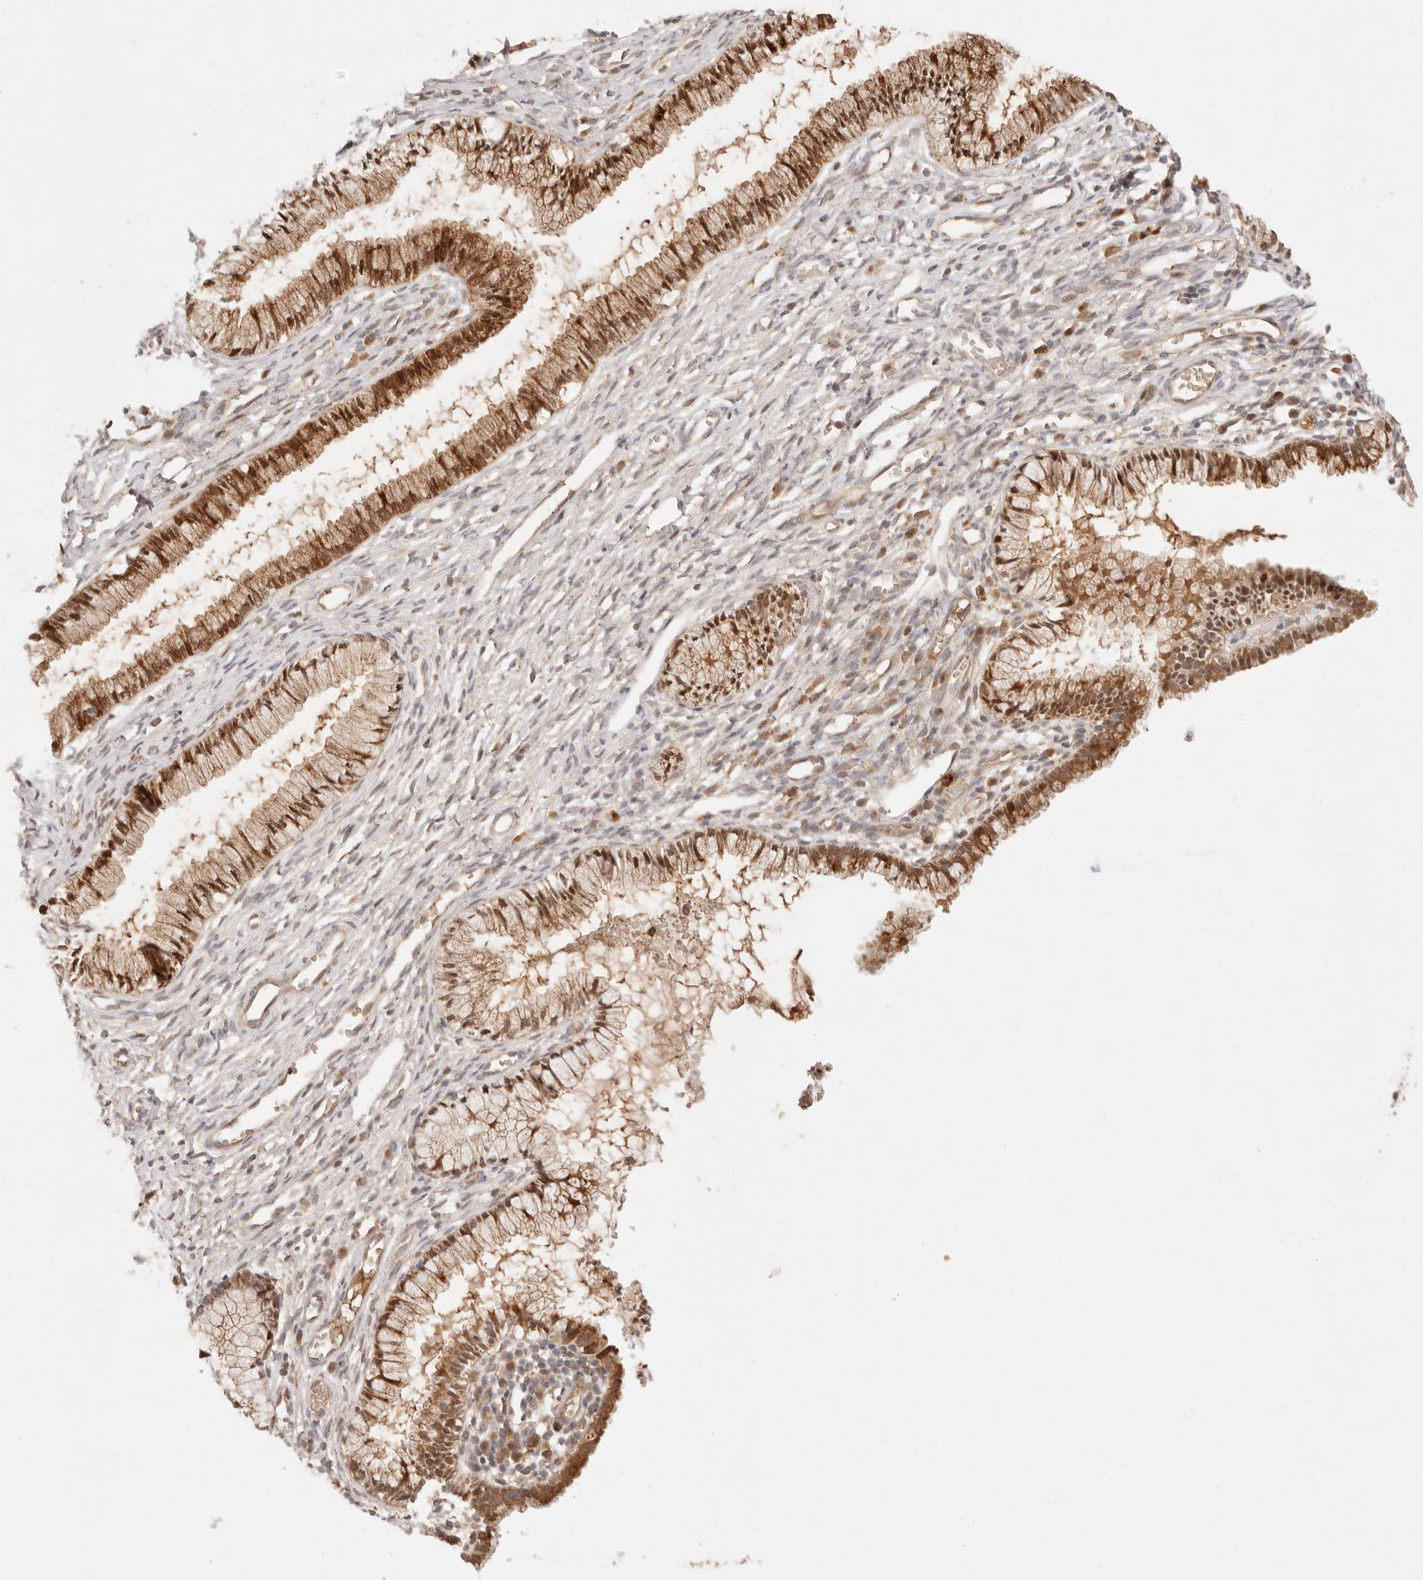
{"staining": {"intensity": "moderate", "quantity": ">75%", "location": "cytoplasmic/membranous,nuclear"}, "tissue": "cervix", "cell_type": "Glandular cells", "image_type": "normal", "snomed": [{"axis": "morphology", "description": "Normal tissue, NOS"}, {"axis": "topography", "description": "Cervix"}], "caption": "Immunohistochemical staining of benign cervix exhibits medium levels of moderate cytoplasmic/membranous,nuclear staining in approximately >75% of glandular cells.", "gene": "PHLDA3", "patient": {"sex": "female", "age": 27}}